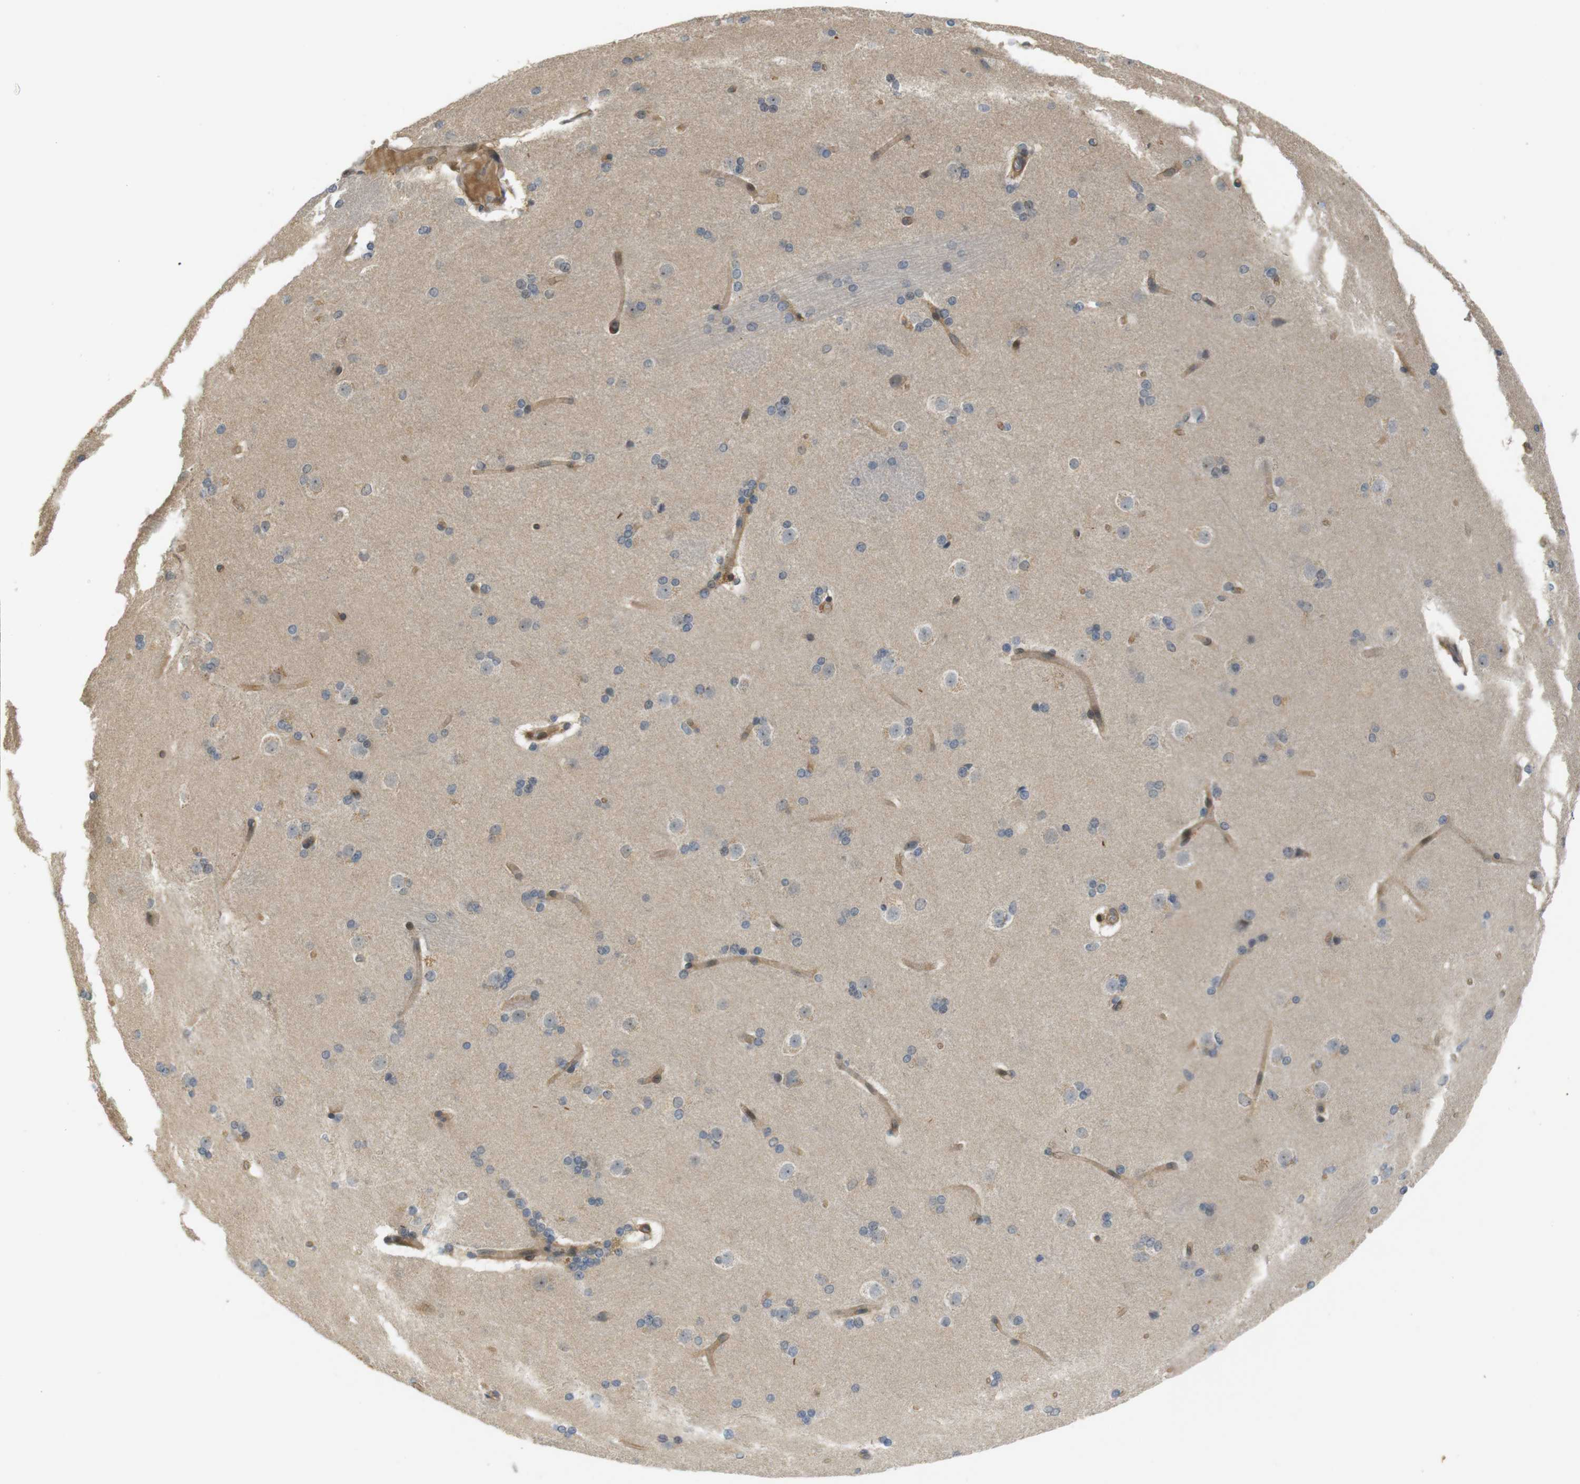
{"staining": {"intensity": "weak", "quantity": "<25%", "location": "cytoplasmic/membranous"}, "tissue": "caudate", "cell_type": "Glial cells", "image_type": "normal", "snomed": [{"axis": "morphology", "description": "Normal tissue, NOS"}, {"axis": "topography", "description": "Lateral ventricle wall"}], "caption": "The image reveals no staining of glial cells in benign caudate. Nuclei are stained in blue.", "gene": "TSPAN9", "patient": {"sex": "female", "age": 19}}